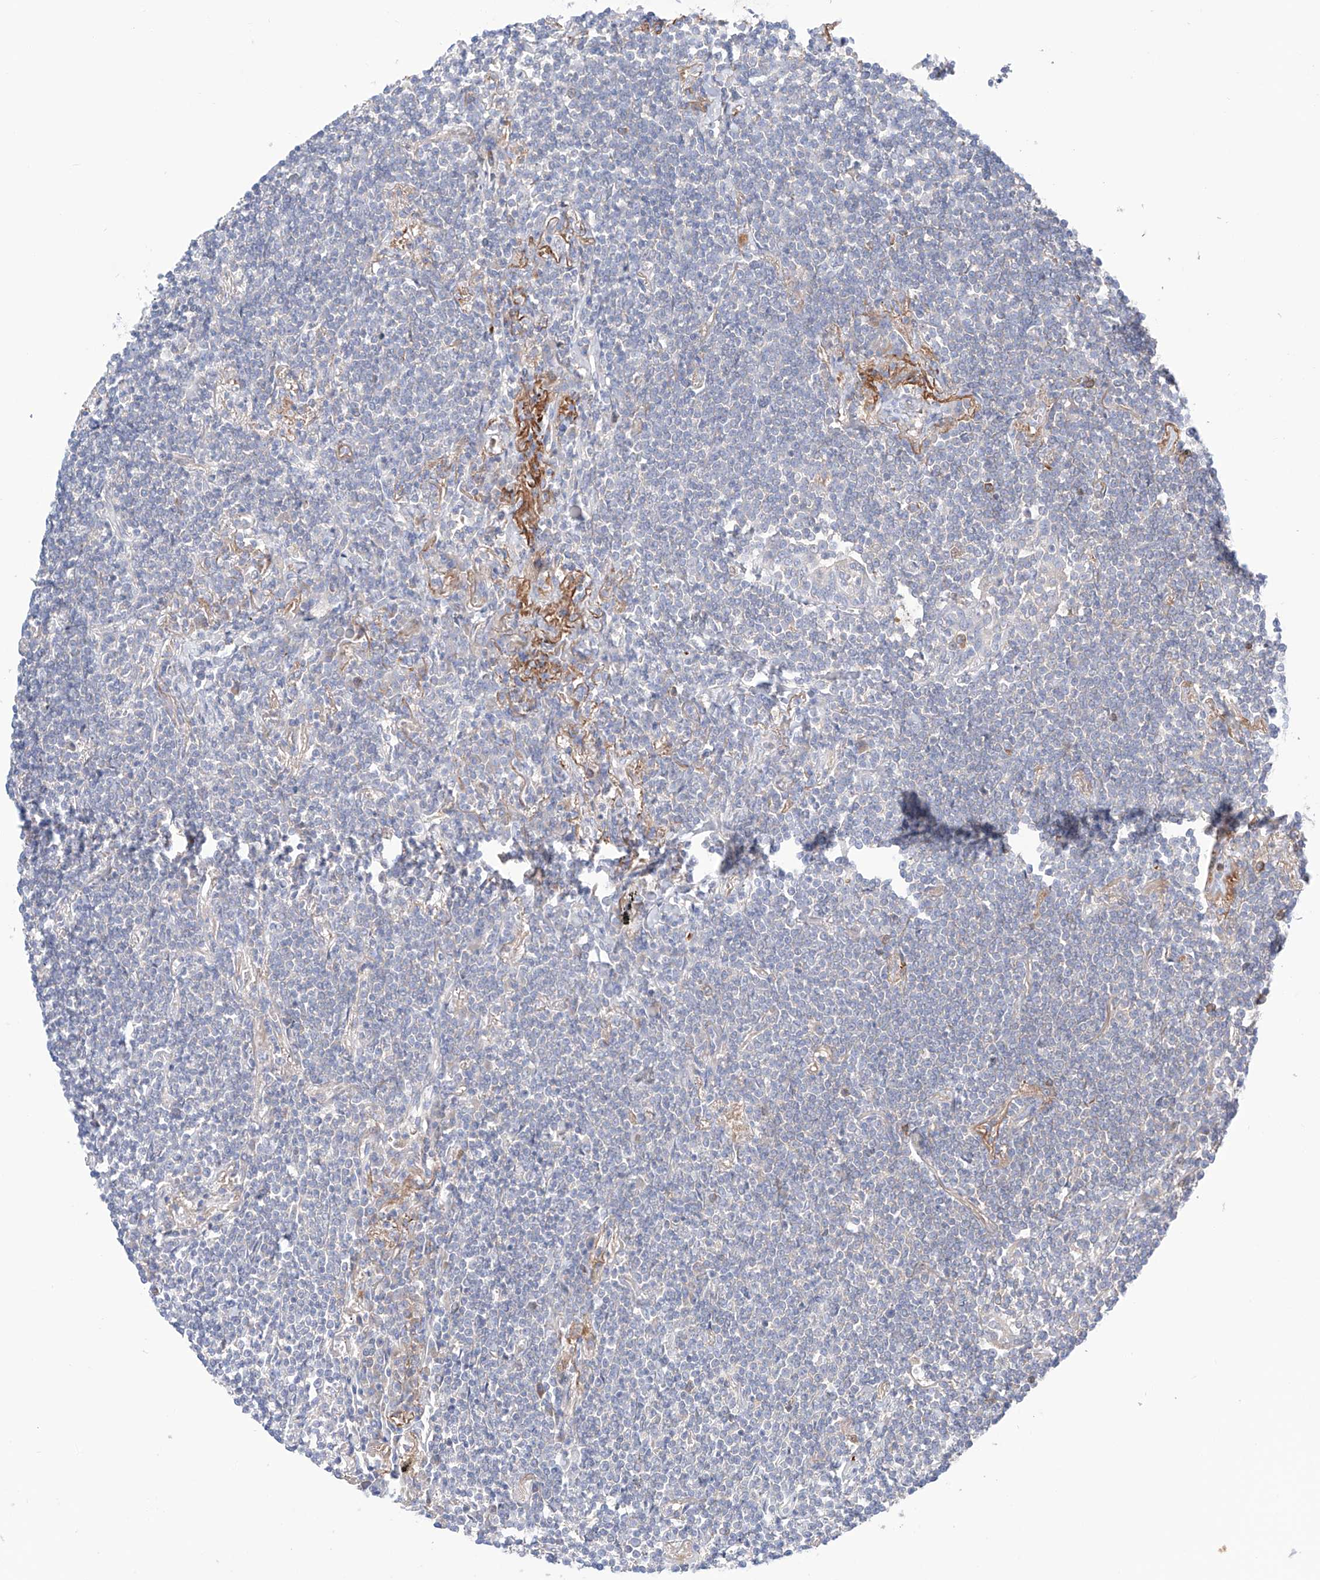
{"staining": {"intensity": "negative", "quantity": "none", "location": "none"}, "tissue": "lymphoma", "cell_type": "Tumor cells", "image_type": "cancer", "snomed": [{"axis": "morphology", "description": "Malignant lymphoma, non-Hodgkin's type, Low grade"}, {"axis": "topography", "description": "Lung"}], "caption": "Immunohistochemistry (IHC) of human lymphoma displays no staining in tumor cells. (DAB immunohistochemistry visualized using brightfield microscopy, high magnification).", "gene": "PGGT1B", "patient": {"sex": "female", "age": 71}}